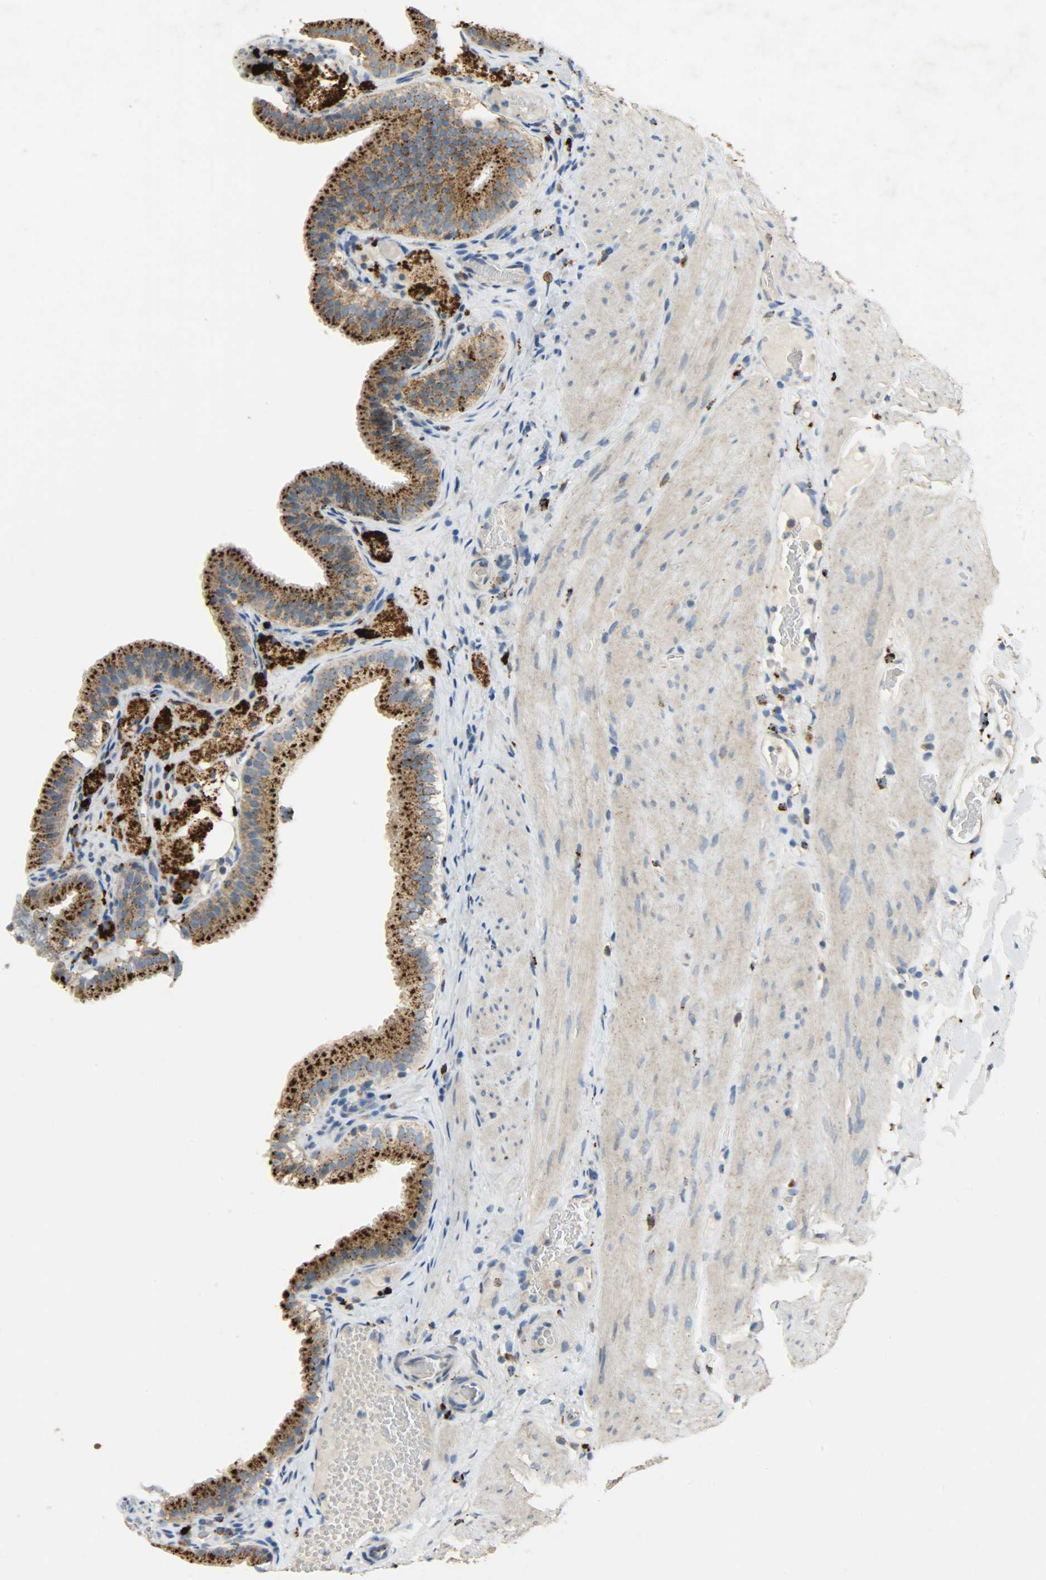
{"staining": {"intensity": "strong", "quantity": ">75%", "location": "cytoplasmic/membranous"}, "tissue": "gallbladder", "cell_type": "Glandular cells", "image_type": "normal", "snomed": [{"axis": "morphology", "description": "Normal tissue, NOS"}, {"axis": "topography", "description": "Gallbladder"}], "caption": "This image demonstrates immunohistochemistry (IHC) staining of normal human gallbladder, with high strong cytoplasmic/membranous expression in about >75% of glandular cells.", "gene": "ASAH1", "patient": {"sex": "female", "age": 24}}